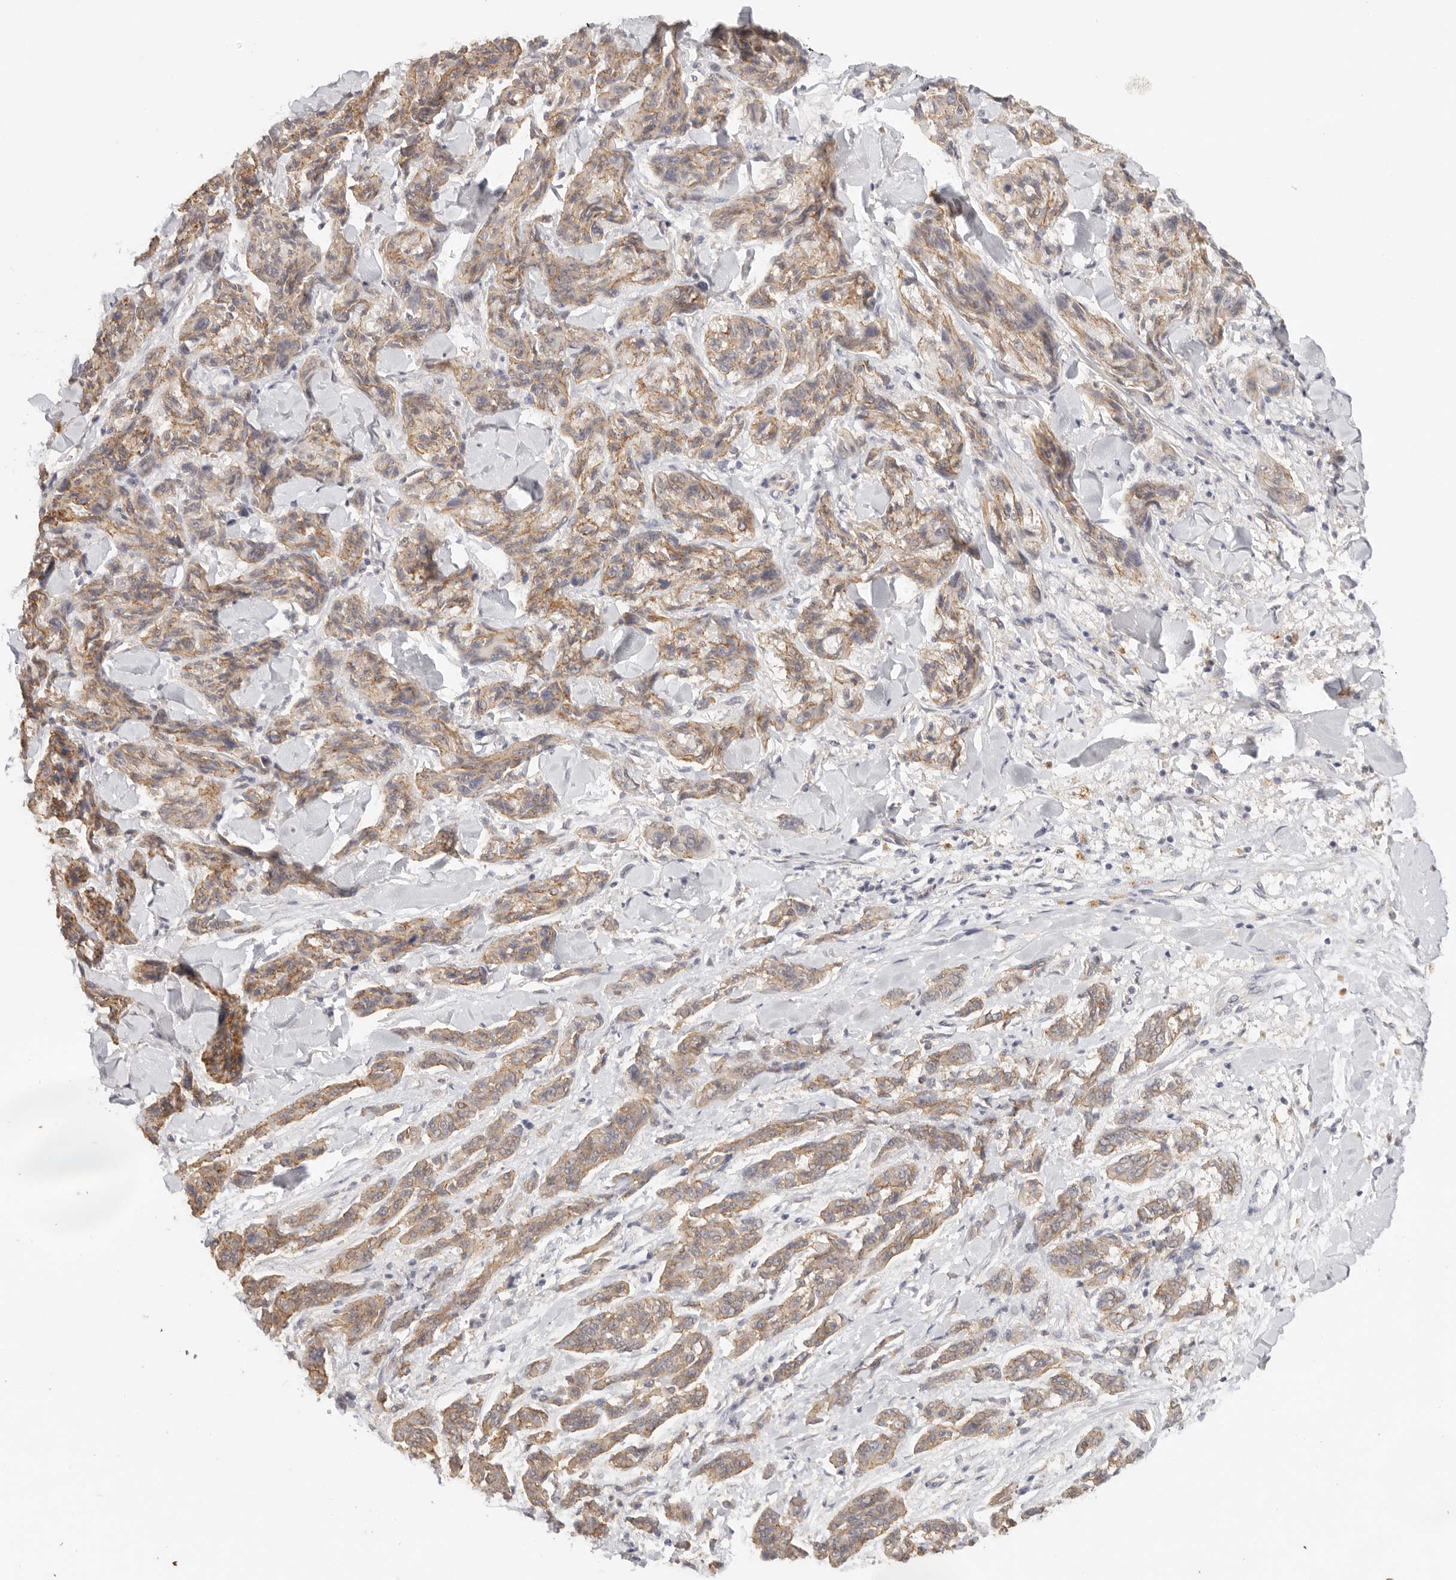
{"staining": {"intensity": "weak", "quantity": "25%-75%", "location": "cytoplasmic/membranous"}, "tissue": "melanoma", "cell_type": "Tumor cells", "image_type": "cancer", "snomed": [{"axis": "morphology", "description": "Malignant melanoma, NOS"}, {"axis": "topography", "description": "Skin"}], "caption": "IHC (DAB (3,3'-diaminobenzidine)) staining of melanoma displays weak cytoplasmic/membranous protein positivity in approximately 25%-75% of tumor cells.", "gene": "ANXA9", "patient": {"sex": "male", "age": 53}}